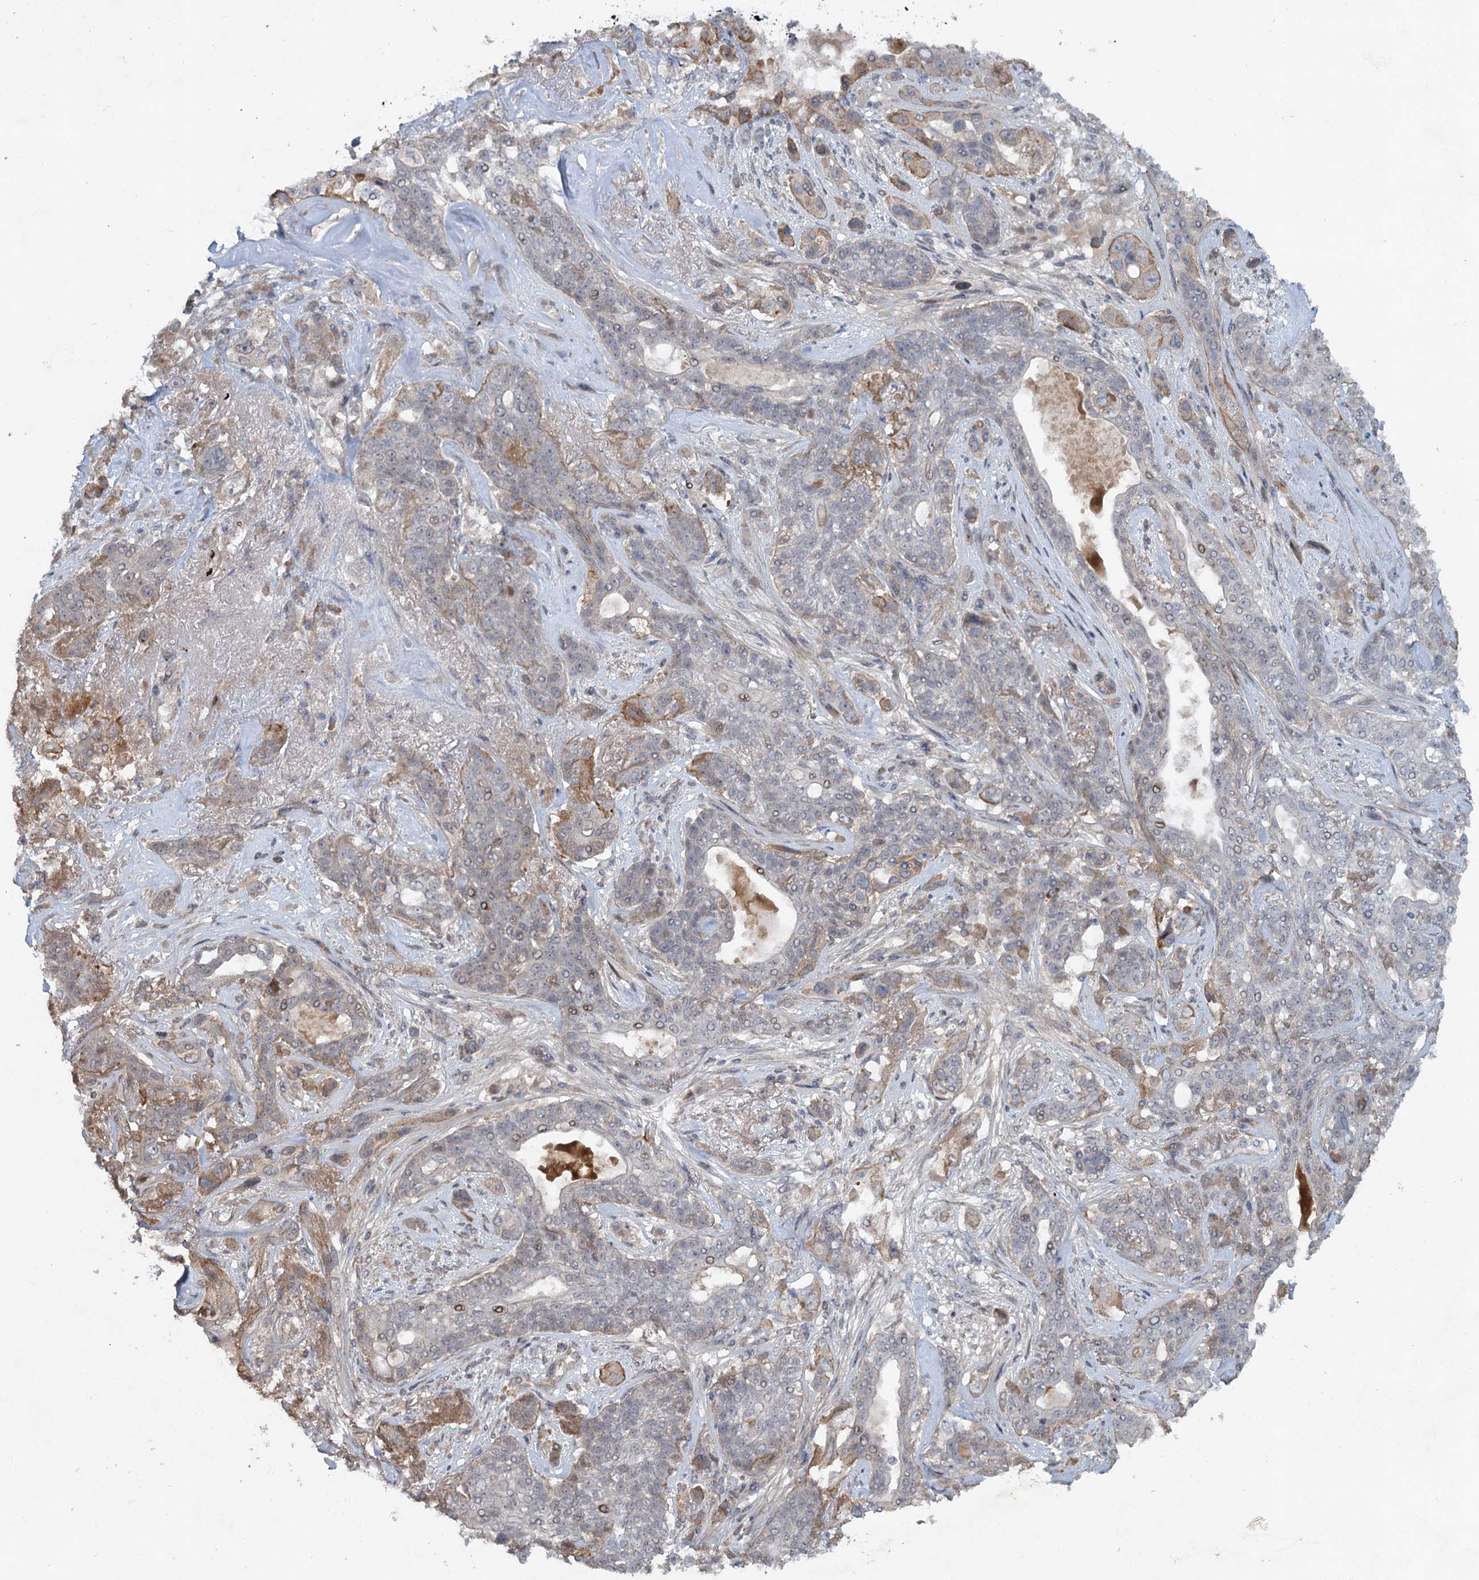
{"staining": {"intensity": "negative", "quantity": "none", "location": "none"}, "tissue": "lung cancer", "cell_type": "Tumor cells", "image_type": "cancer", "snomed": [{"axis": "morphology", "description": "Squamous cell carcinoma, NOS"}, {"axis": "topography", "description": "Lung"}], "caption": "Immunohistochemistry histopathology image of neoplastic tissue: human squamous cell carcinoma (lung) stained with DAB displays no significant protein positivity in tumor cells.", "gene": "NUDT22", "patient": {"sex": "female", "age": 70}}